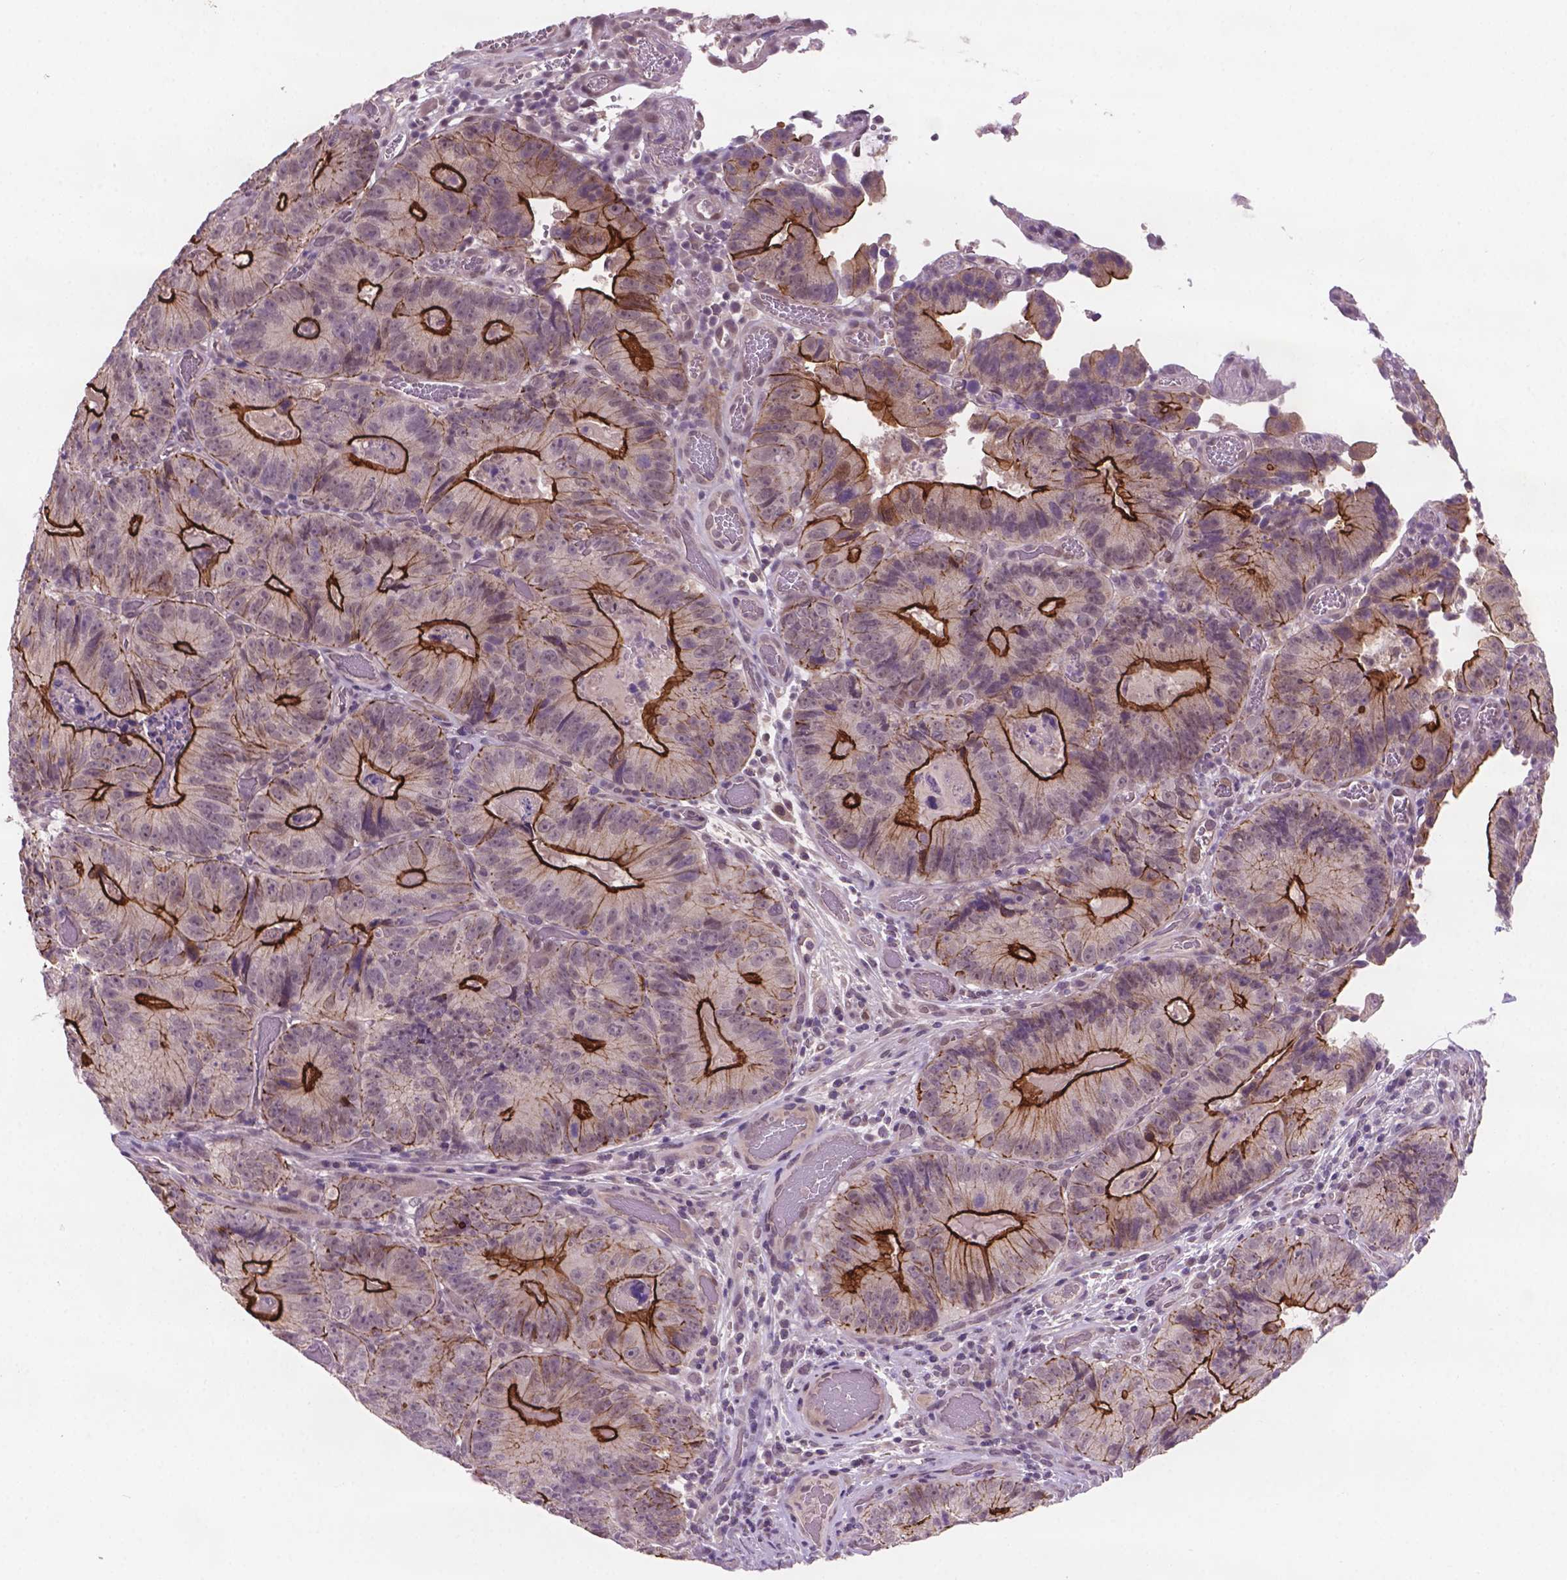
{"staining": {"intensity": "strong", "quantity": "<25%", "location": "cytoplasmic/membranous"}, "tissue": "colorectal cancer", "cell_type": "Tumor cells", "image_type": "cancer", "snomed": [{"axis": "morphology", "description": "Adenocarcinoma, NOS"}, {"axis": "topography", "description": "Colon"}], "caption": "A high-resolution image shows immunohistochemistry (IHC) staining of colorectal adenocarcinoma, which displays strong cytoplasmic/membranous positivity in about <25% of tumor cells. (Brightfield microscopy of DAB IHC at high magnification).", "gene": "GXYLT2", "patient": {"sex": "female", "age": 86}}